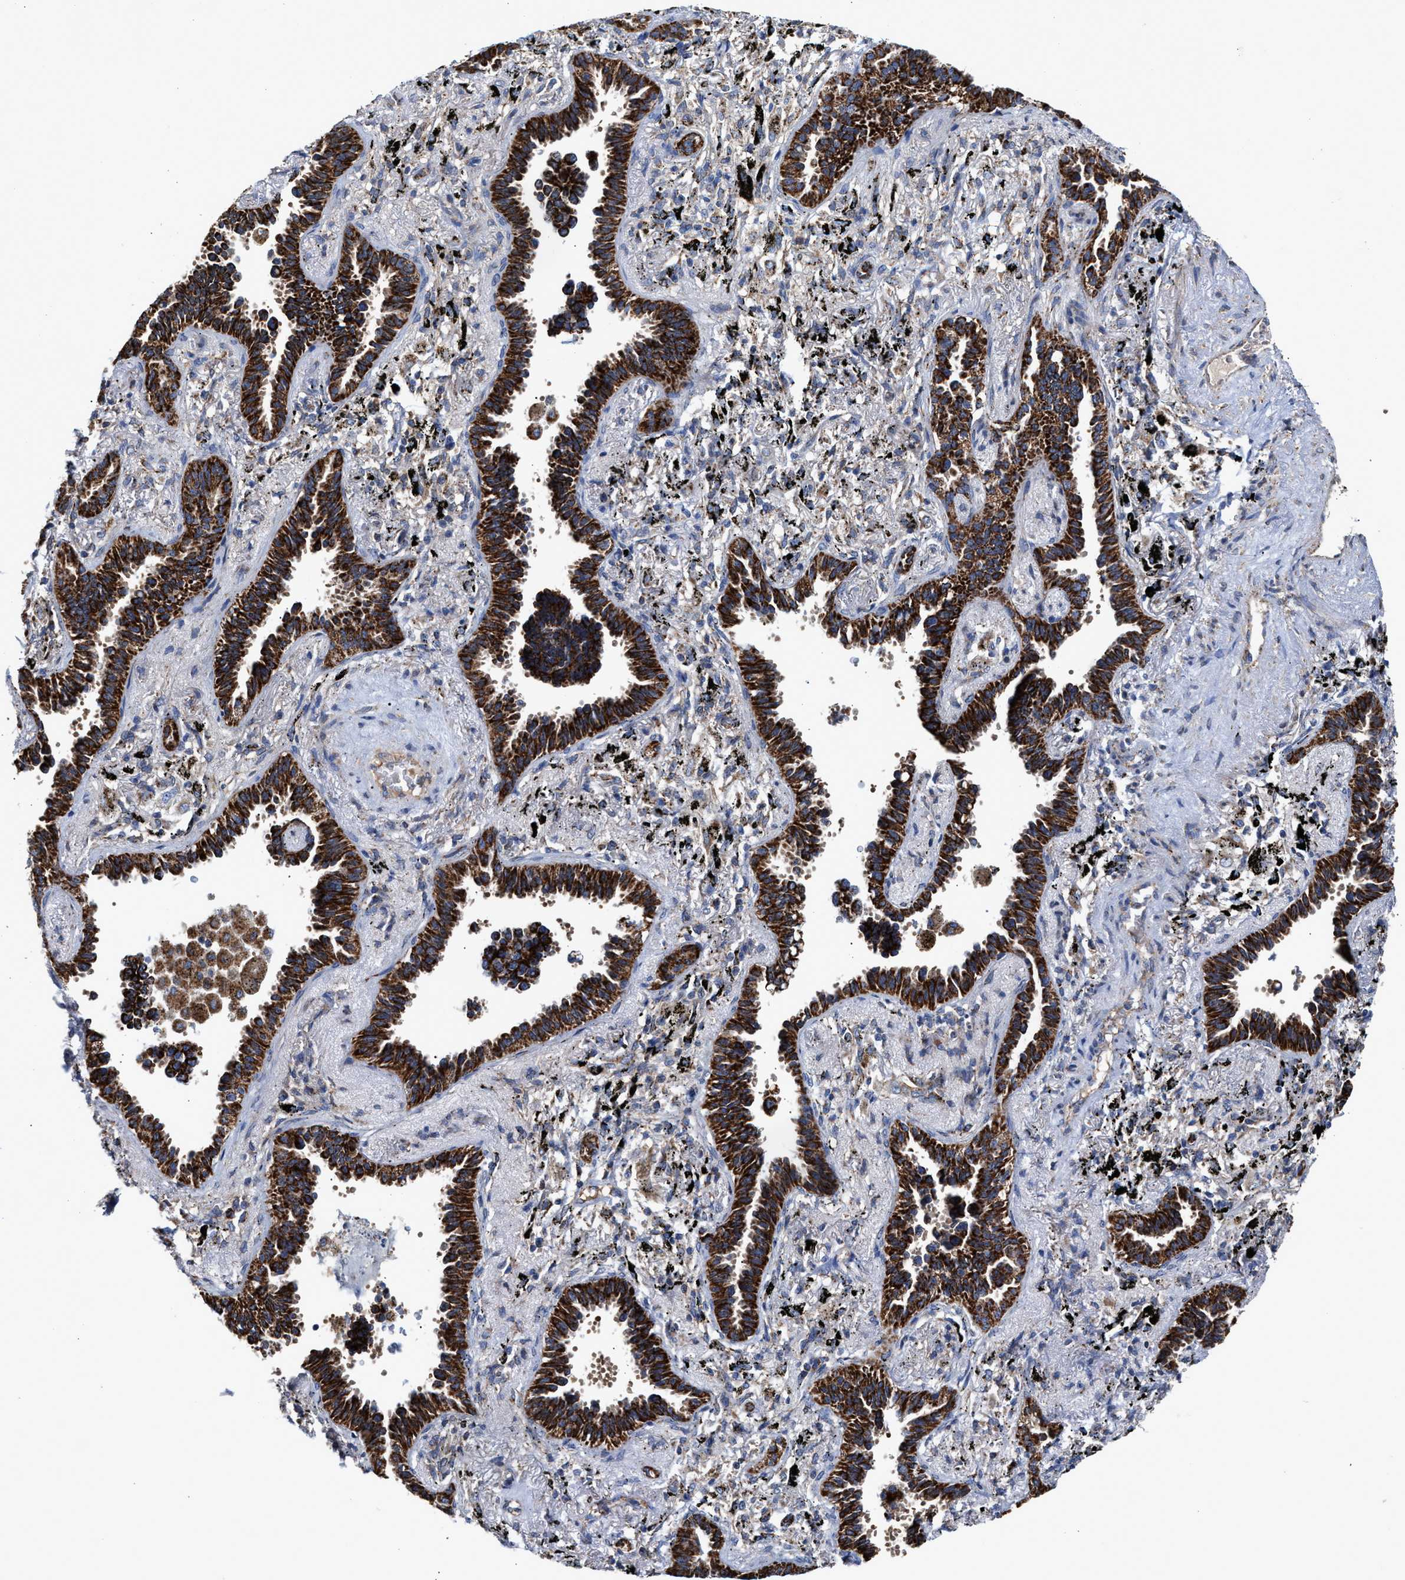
{"staining": {"intensity": "strong", "quantity": ">75%", "location": "cytoplasmic/membranous"}, "tissue": "lung cancer", "cell_type": "Tumor cells", "image_type": "cancer", "snomed": [{"axis": "morphology", "description": "Adenocarcinoma, NOS"}, {"axis": "topography", "description": "Lung"}], "caption": "Lung cancer stained with DAB immunohistochemistry (IHC) exhibits high levels of strong cytoplasmic/membranous positivity in approximately >75% of tumor cells. The protein of interest is shown in brown color, while the nuclei are stained blue.", "gene": "MECR", "patient": {"sex": "male", "age": 59}}